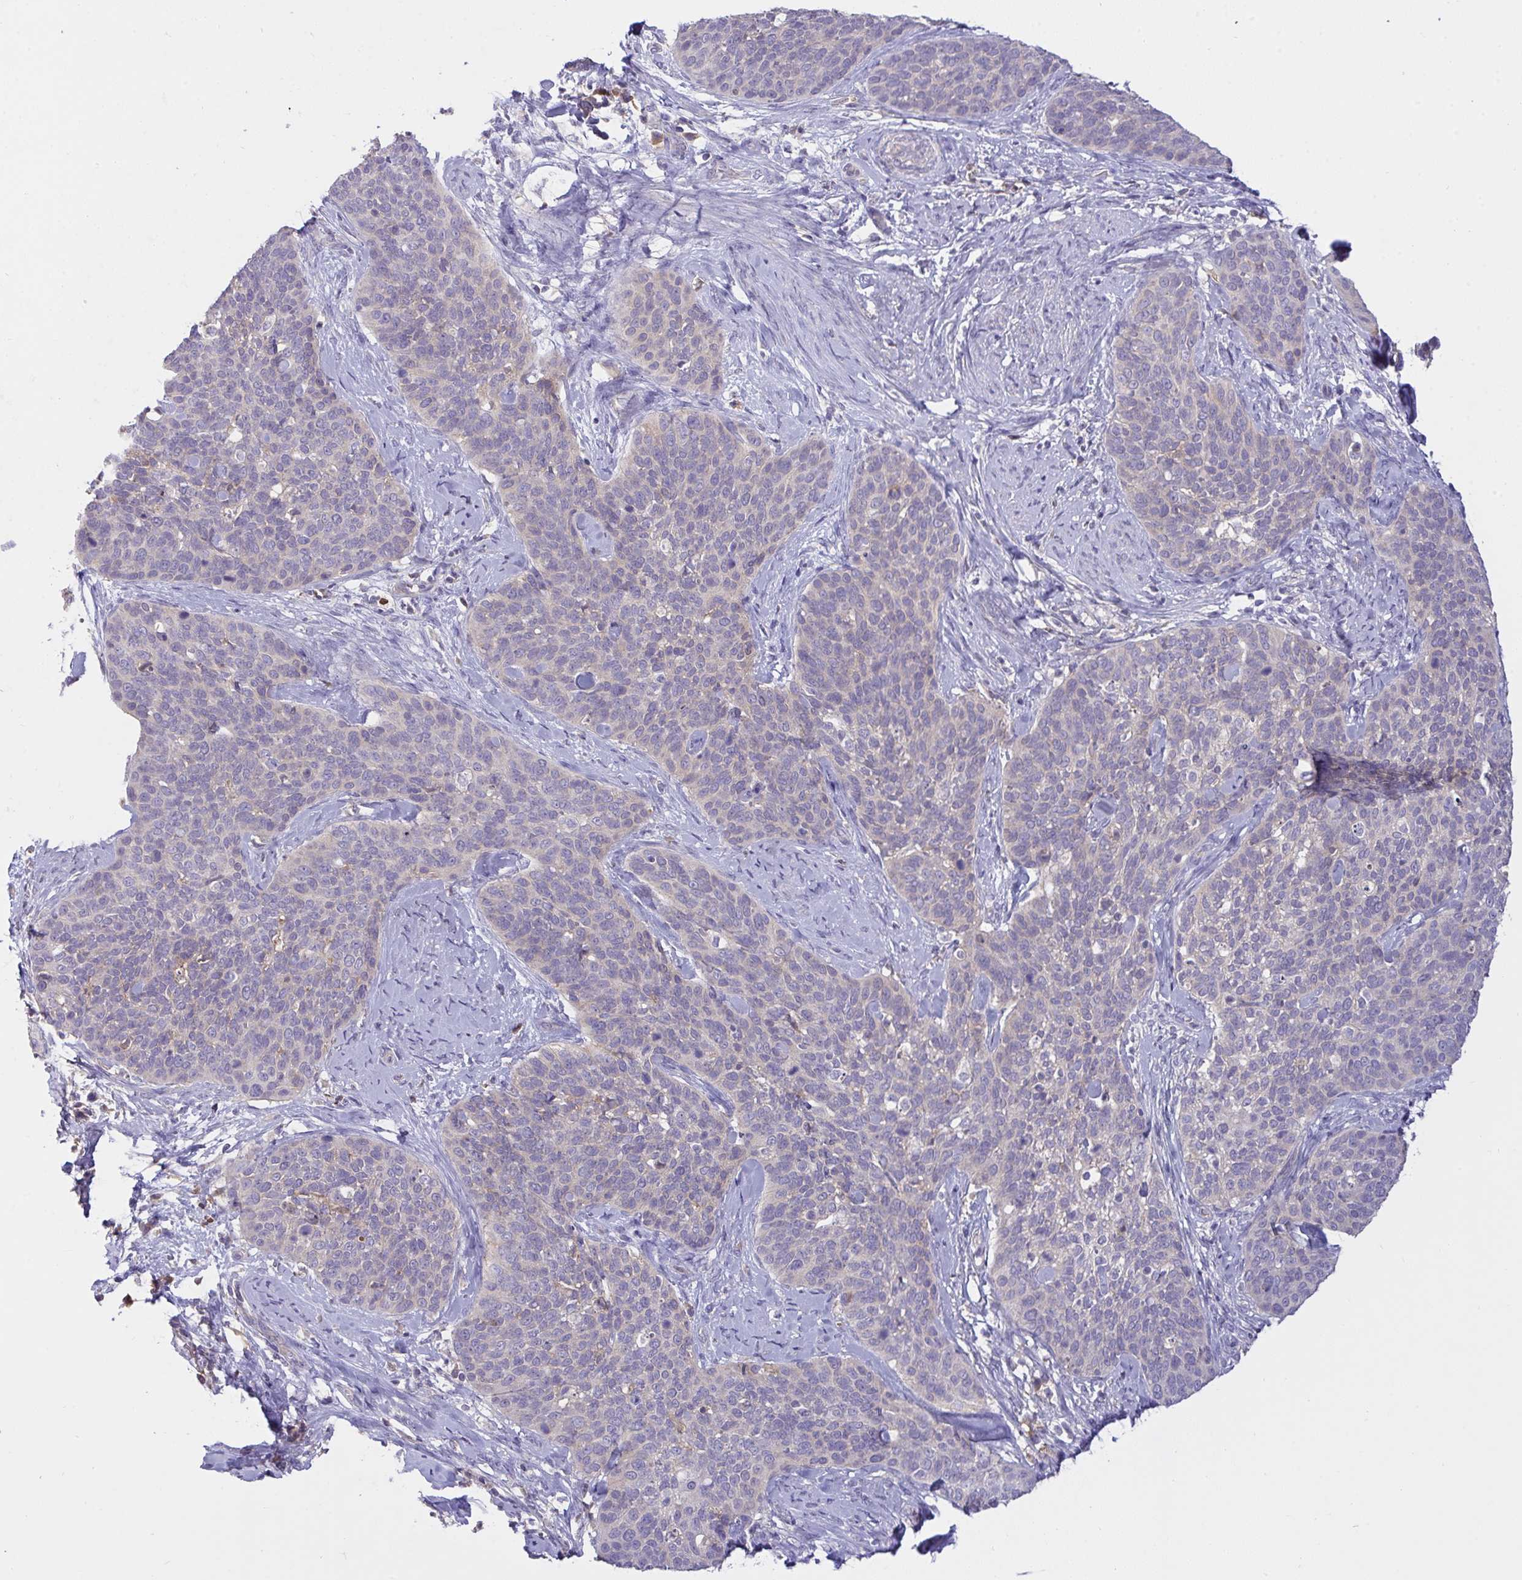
{"staining": {"intensity": "negative", "quantity": "none", "location": "none"}, "tissue": "cervical cancer", "cell_type": "Tumor cells", "image_type": "cancer", "snomed": [{"axis": "morphology", "description": "Squamous cell carcinoma, NOS"}, {"axis": "topography", "description": "Cervix"}], "caption": "Photomicrograph shows no protein staining in tumor cells of cervical cancer (squamous cell carcinoma) tissue.", "gene": "ZNF581", "patient": {"sex": "female", "age": 69}}